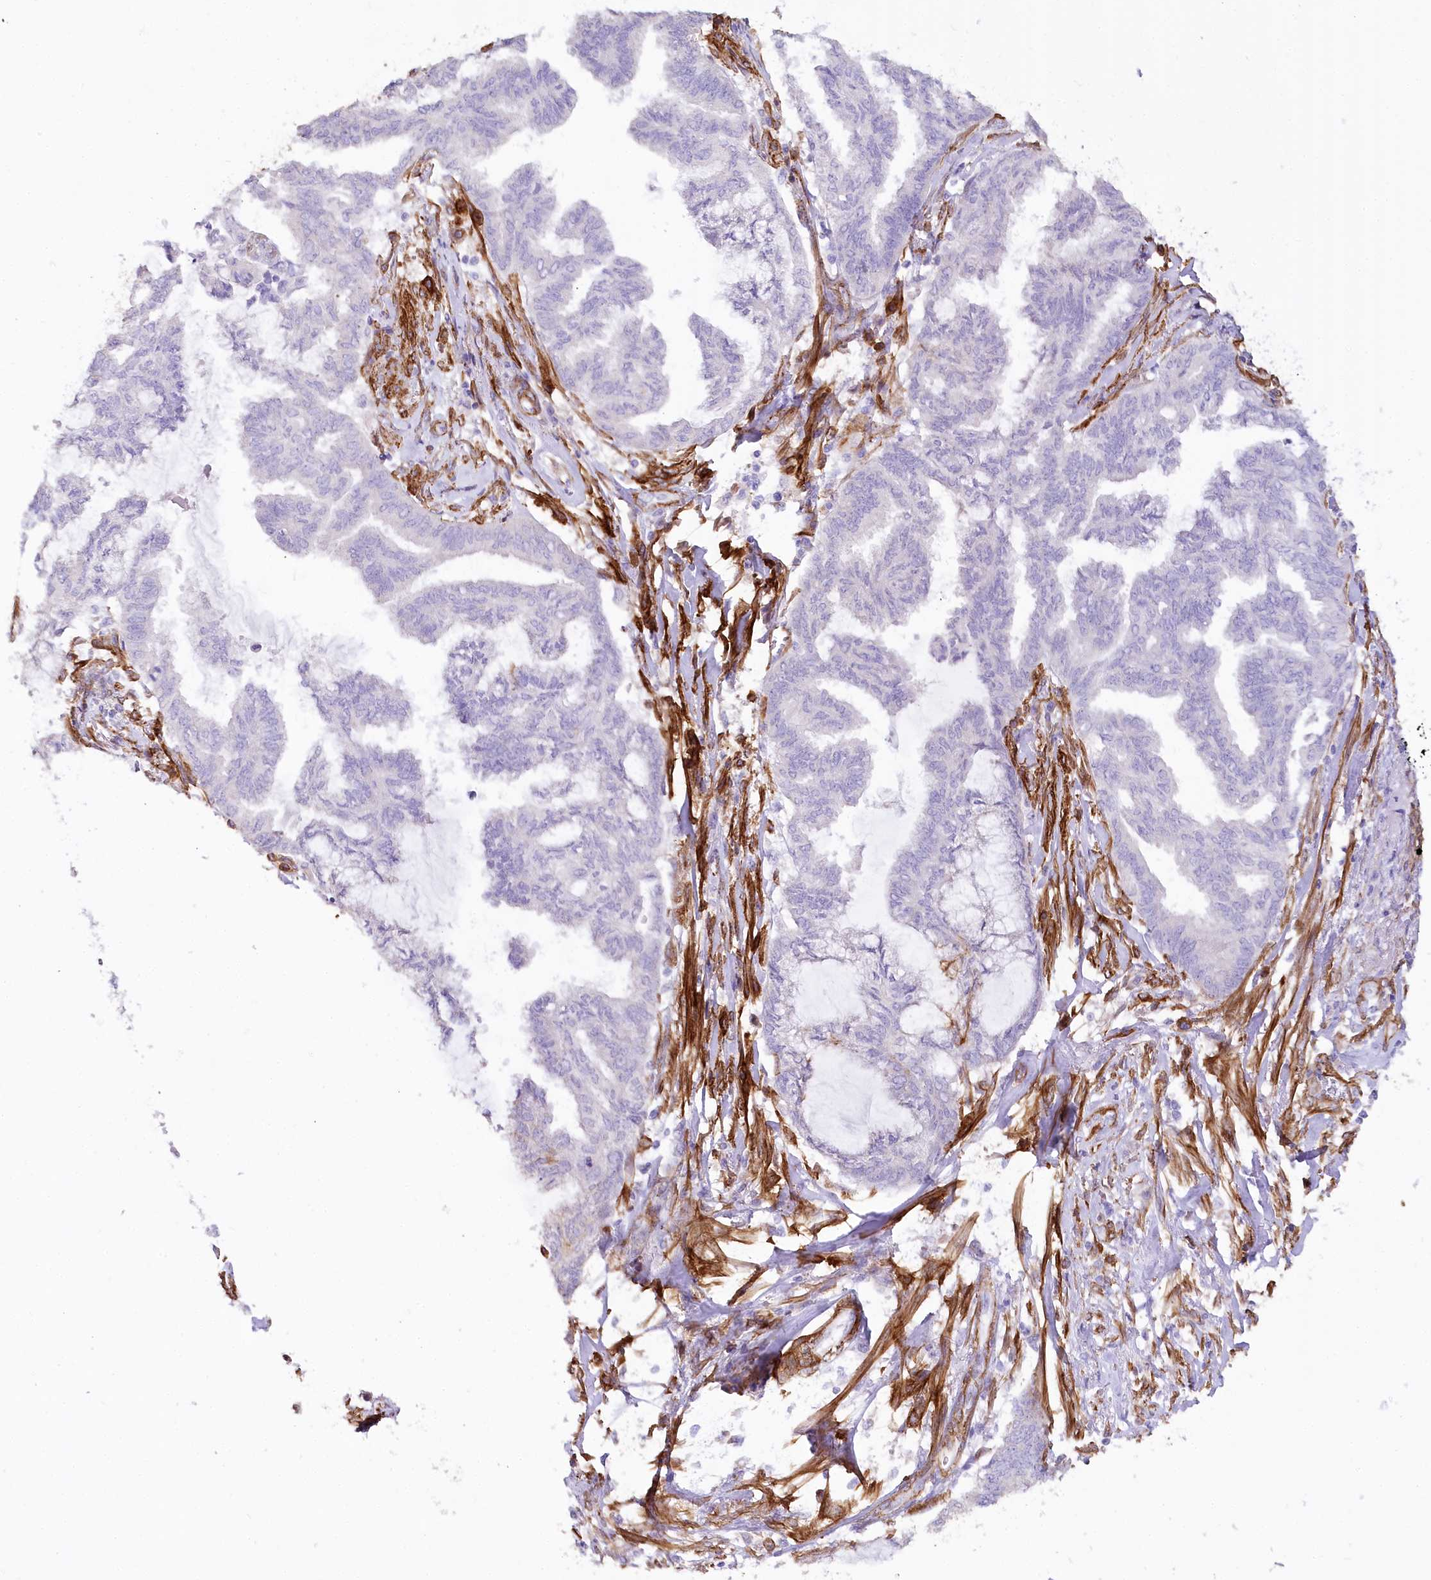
{"staining": {"intensity": "negative", "quantity": "none", "location": "none"}, "tissue": "endometrial cancer", "cell_type": "Tumor cells", "image_type": "cancer", "snomed": [{"axis": "morphology", "description": "Adenocarcinoma, NOS"}, {"axis": "topography", "description": "Endometrium"}], "caption": "Image shows no protein expression in tumor cells of endometrial cancer (adenocarcinoma) tissue.", "gene": "SYNPO2", "patient": {"sex": "female", "age": 86}}